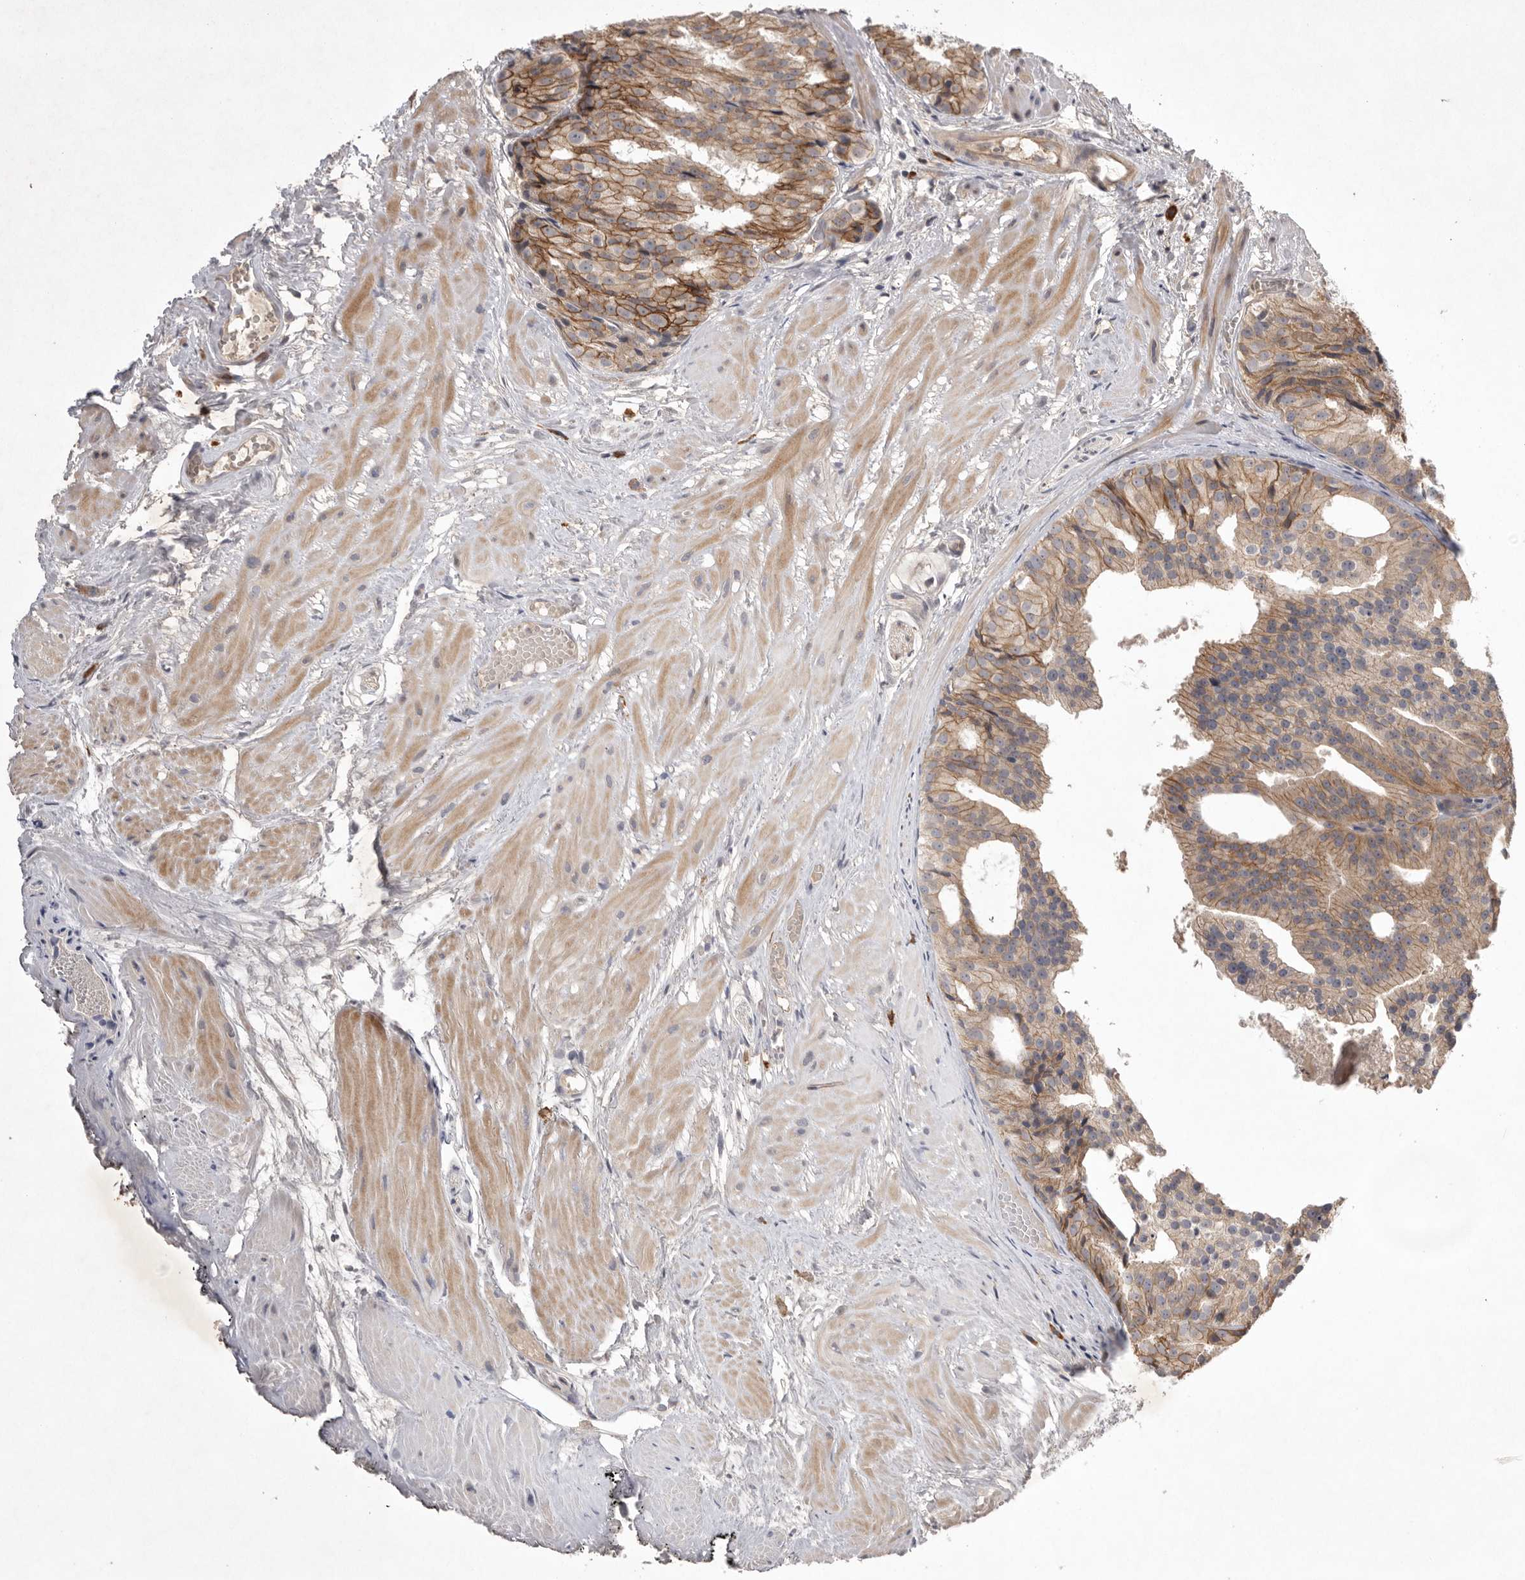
{"staining": {"intensity": "moderate", "quantity": ">75%", "location": "cytoplasmic/membranous"}, "tissue": "prostate cancer", "cell_type": "Tumor cells", "image_type": "cancer", "snomed": [{"axis": "morphology", "description": "Adenocarcinoma, Low grade"}, {"axis": "topography", "description": "Prostate"}], "caption": "Brown immunohistochemical staining in prostate cancer (adenocarcinoma (low-grade)) demonstrates moderate cytoplasmic/membranous expression in about >75% of tumor cells.", "gene": "NRCAM", "patient": {"sex": "male", "age": 88}}